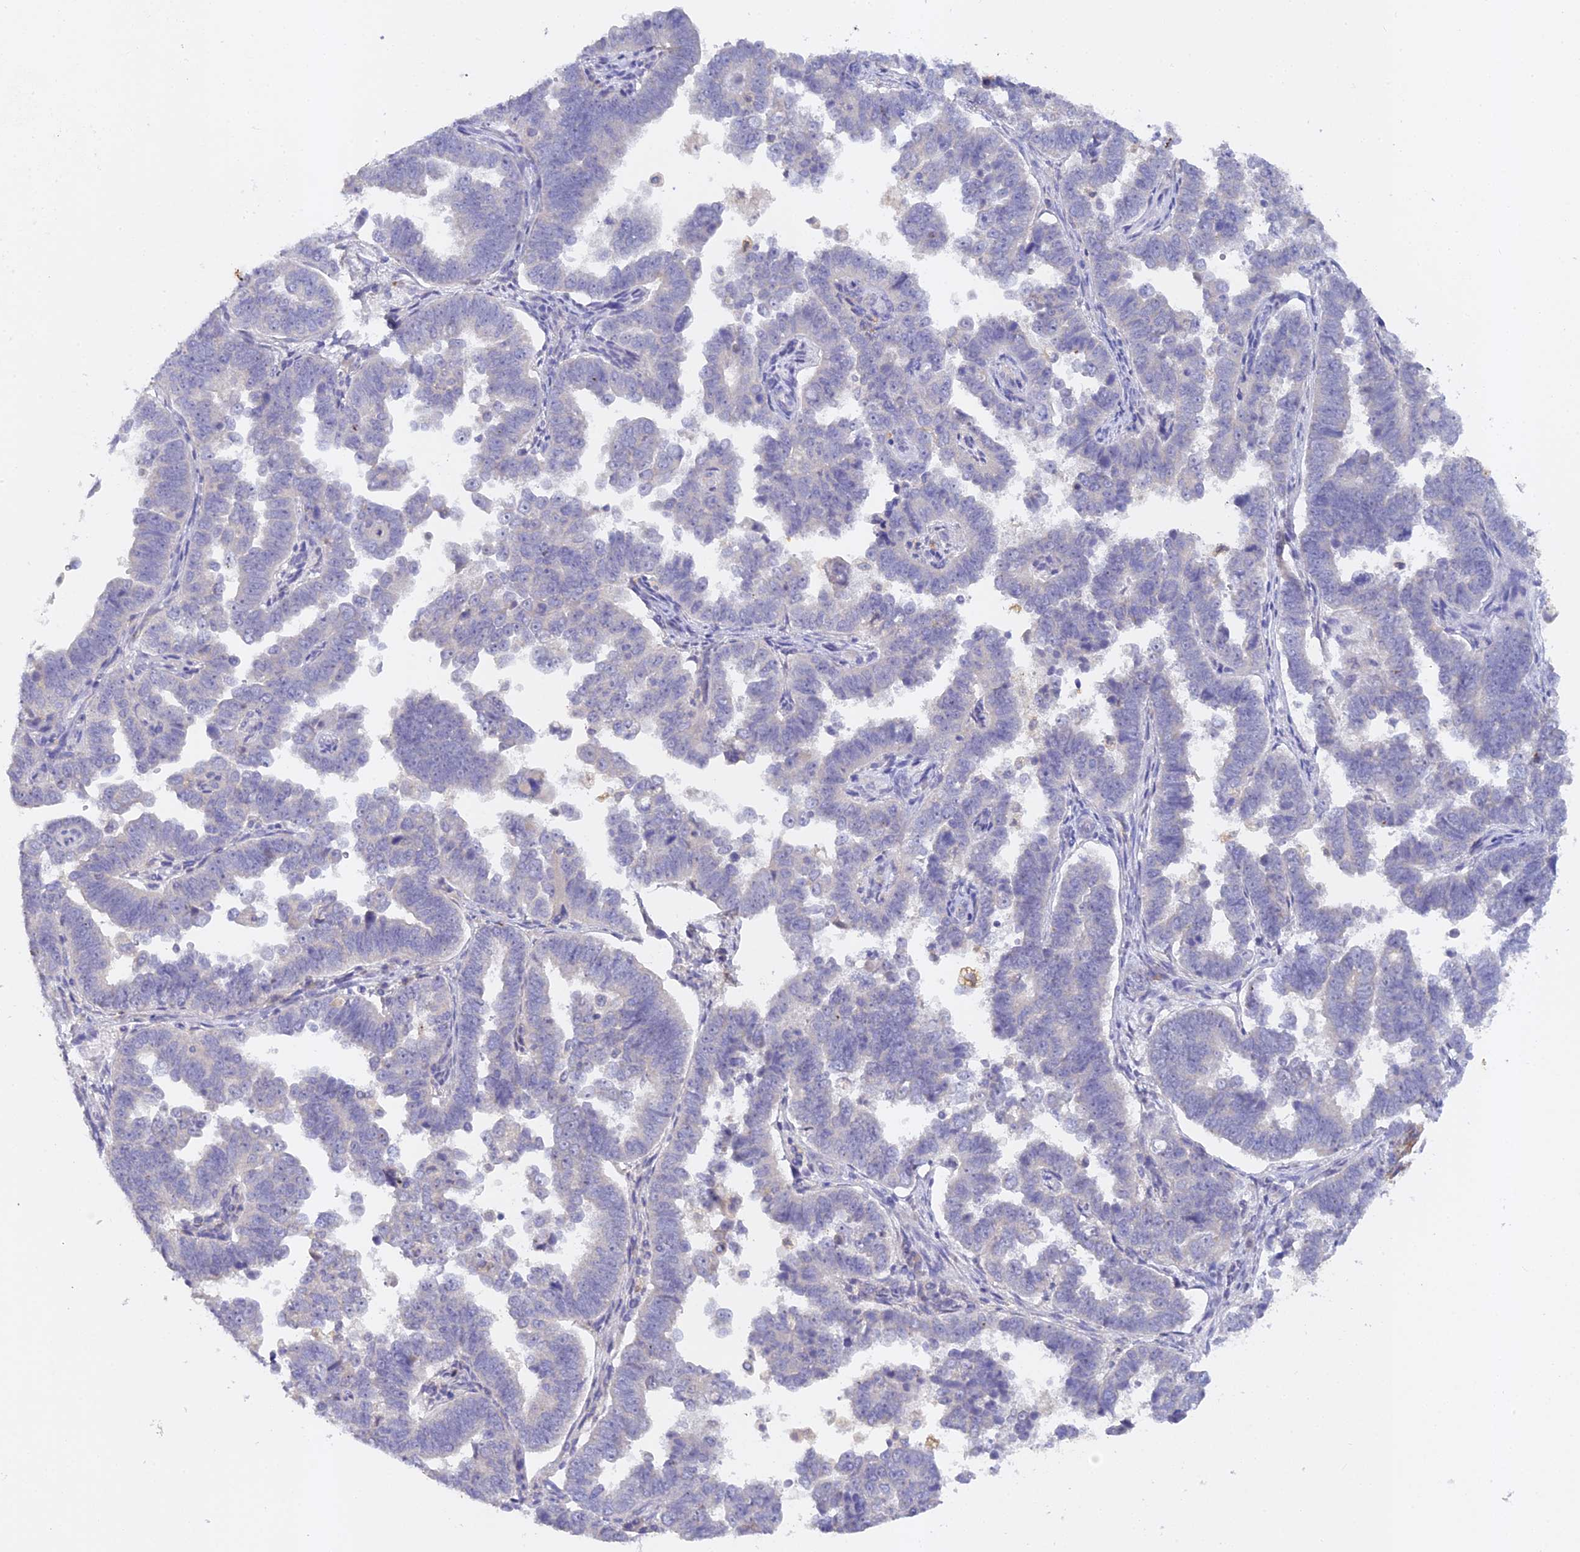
{"staining": {"intensity": "negative", "quantity": "none", "location": "none"}, "tissue": "endometrial cancer", "cell_type": "Tumor cells", "image_type": "cancer", "snomed": [{"axis": "morphology", "description": "Adenocarcinoma, NOS"}, {"axis": "topography", "description": "Endometrium"}], "caption": "Protein analysis of endometrial cancer shows no significant expression in tumor cells.", "gene": "DONSON", "patient": {"sex": "female", "age": 75}}